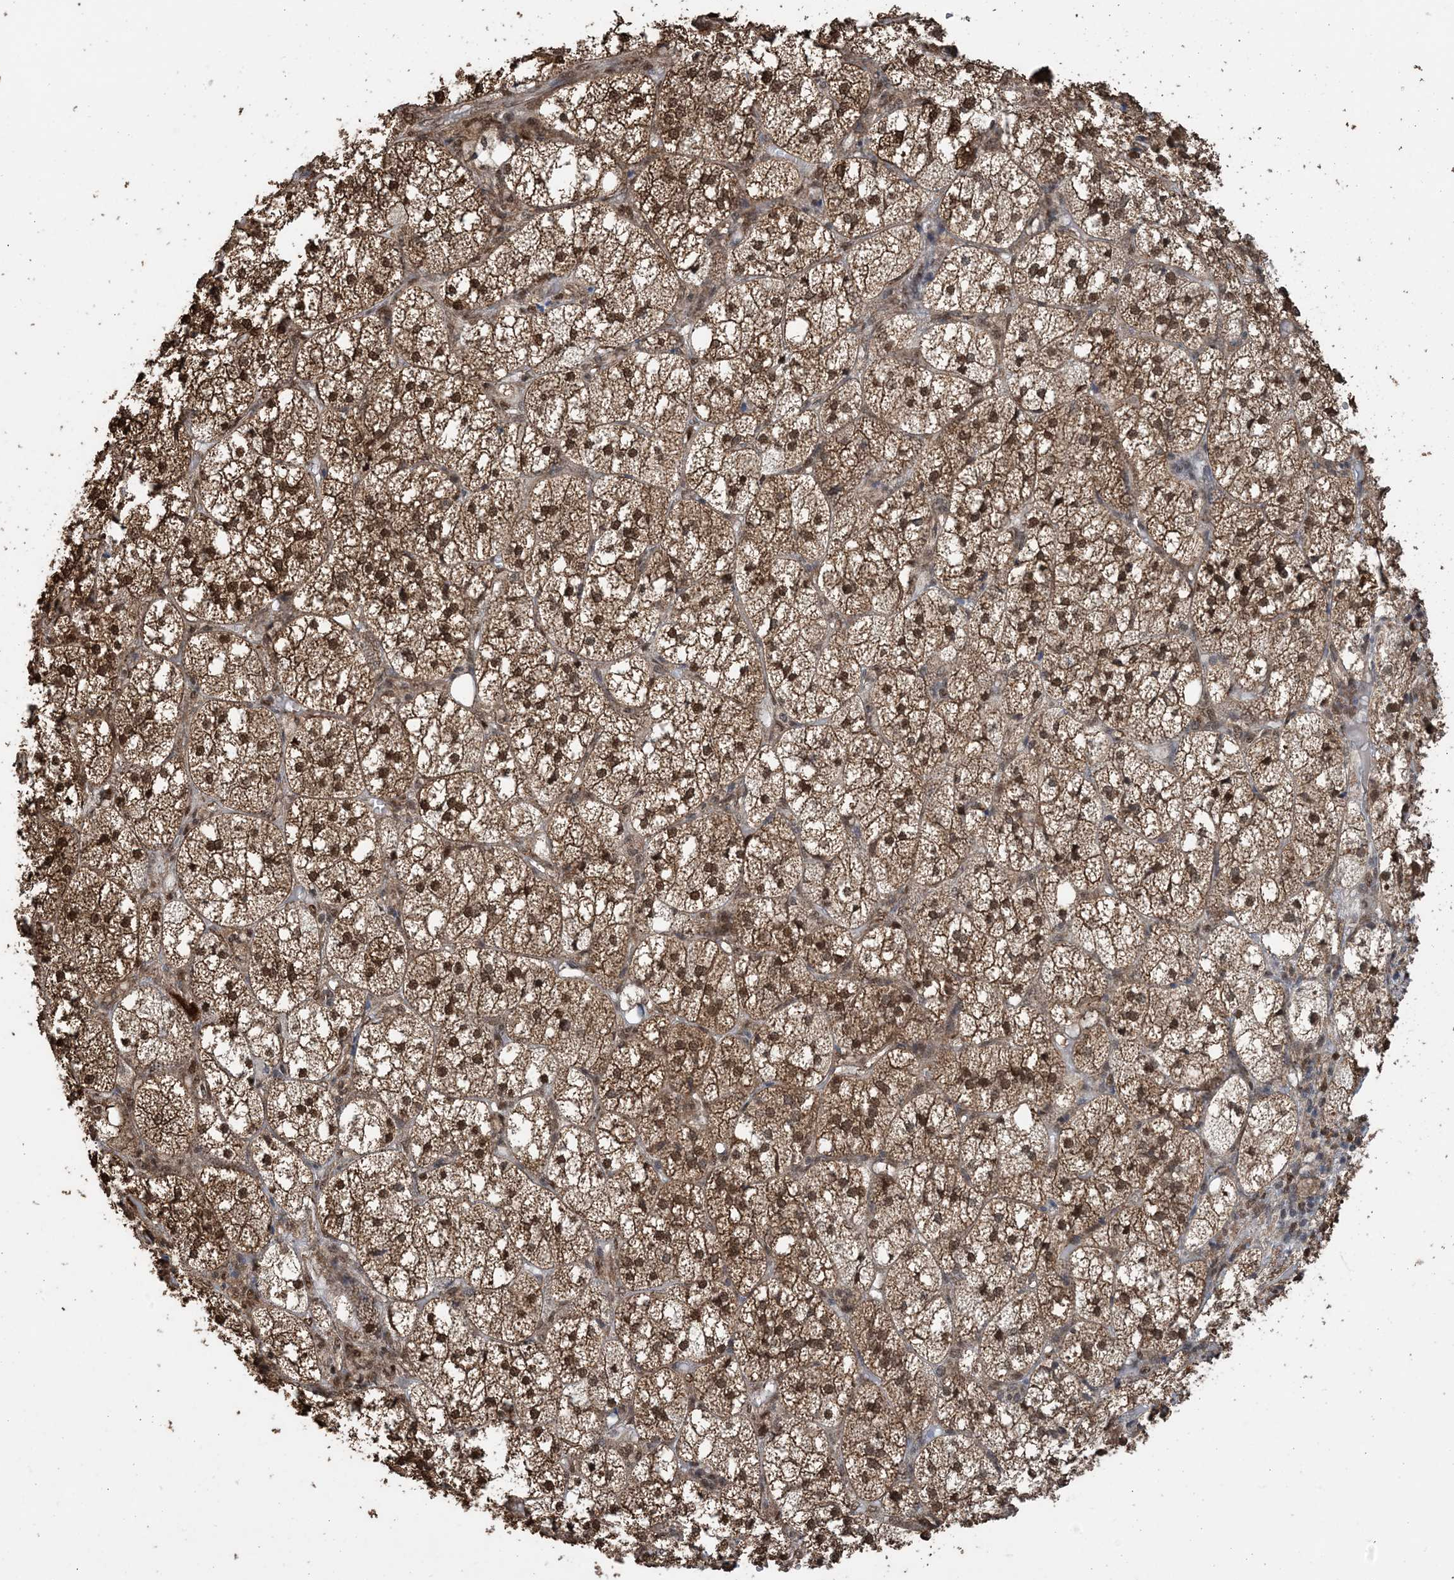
{"staining": {"intensity": "strong", "quantity": ">75%", "location": "cytoplasmic/membranous,nuclear"}, "tissue": "adrenal gland", "cell_type": "Glandular cells", "image_type": "normal", "snomed": [{"axis": "morphology", "description": "Normal tissue, NOS"}, {"axis": "topography", "description": "Adrenal gland"}], "caption": "A brown stain labels strong cytoplasmic/membranous,nuclear expression of a protein in glandular cells of benign adrenal gland.", "gene": "HSPA1A", "patient": {"sex": "female", "age": 61}}